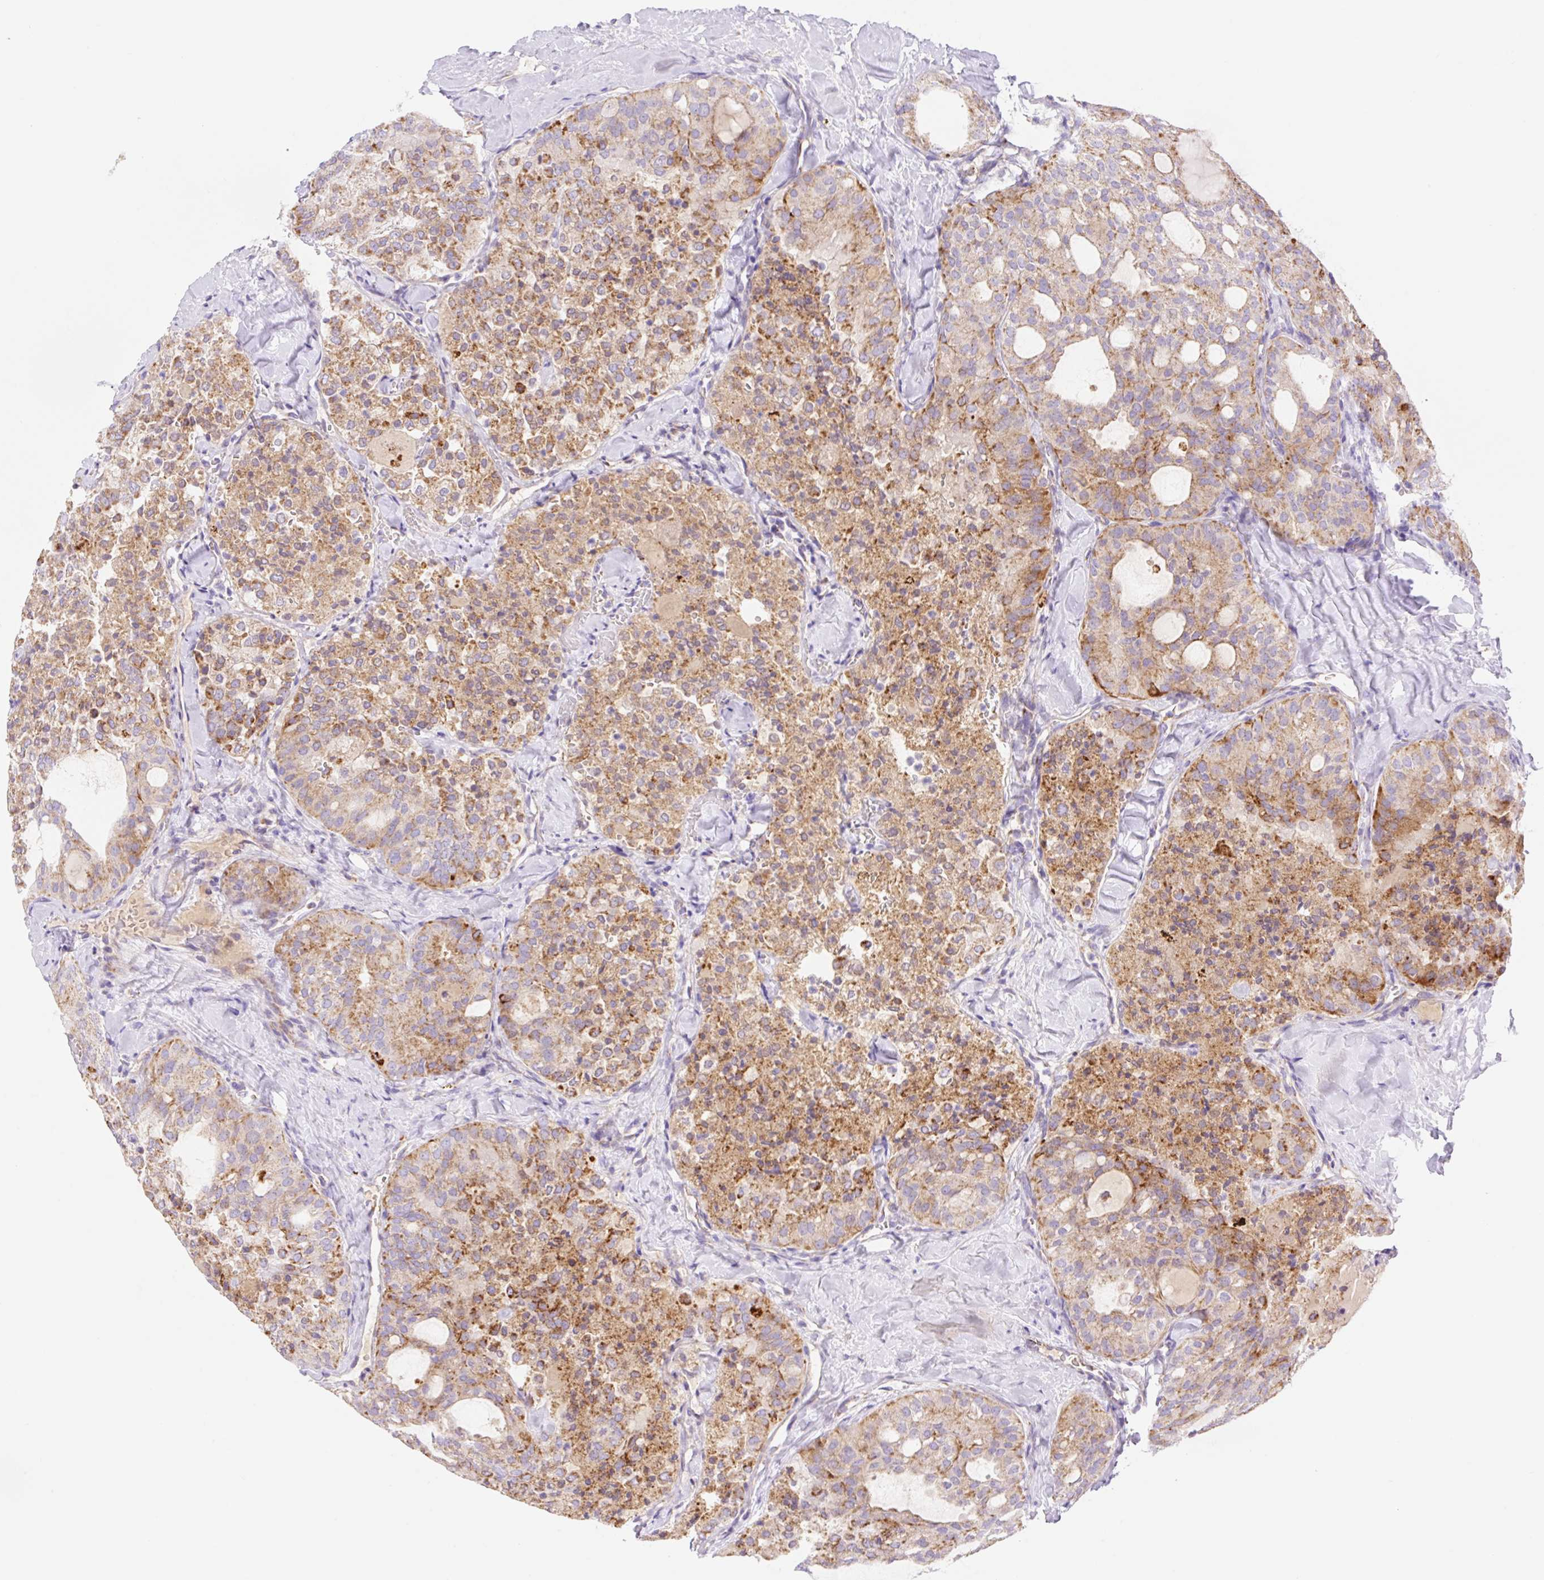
{"staining": {"intensity": "moderate", "quantity": ">75%", "location": "cytoplasmic/membranous"}, "tissue": "thyroid cancer", "cell_type": "Tumor cells", "image_type": "cancer", "snomed": [{"axis": "morphology", "description": "Follicular adenoma carcinoma, NOS"}, {"axis": "topography", "description": "Thyroid gland"}], "caption": "This histopathology image displays thyroid cancer stained with immunohistochemistry (IHC) to label a protein in brown. The cytoplasmic/membranous of tumor cells show moderate positivity for the protein. Nuclei are counter-stained blue.", "gene": "ETNK2", "patient": {"sex": "male", "age": 75}}